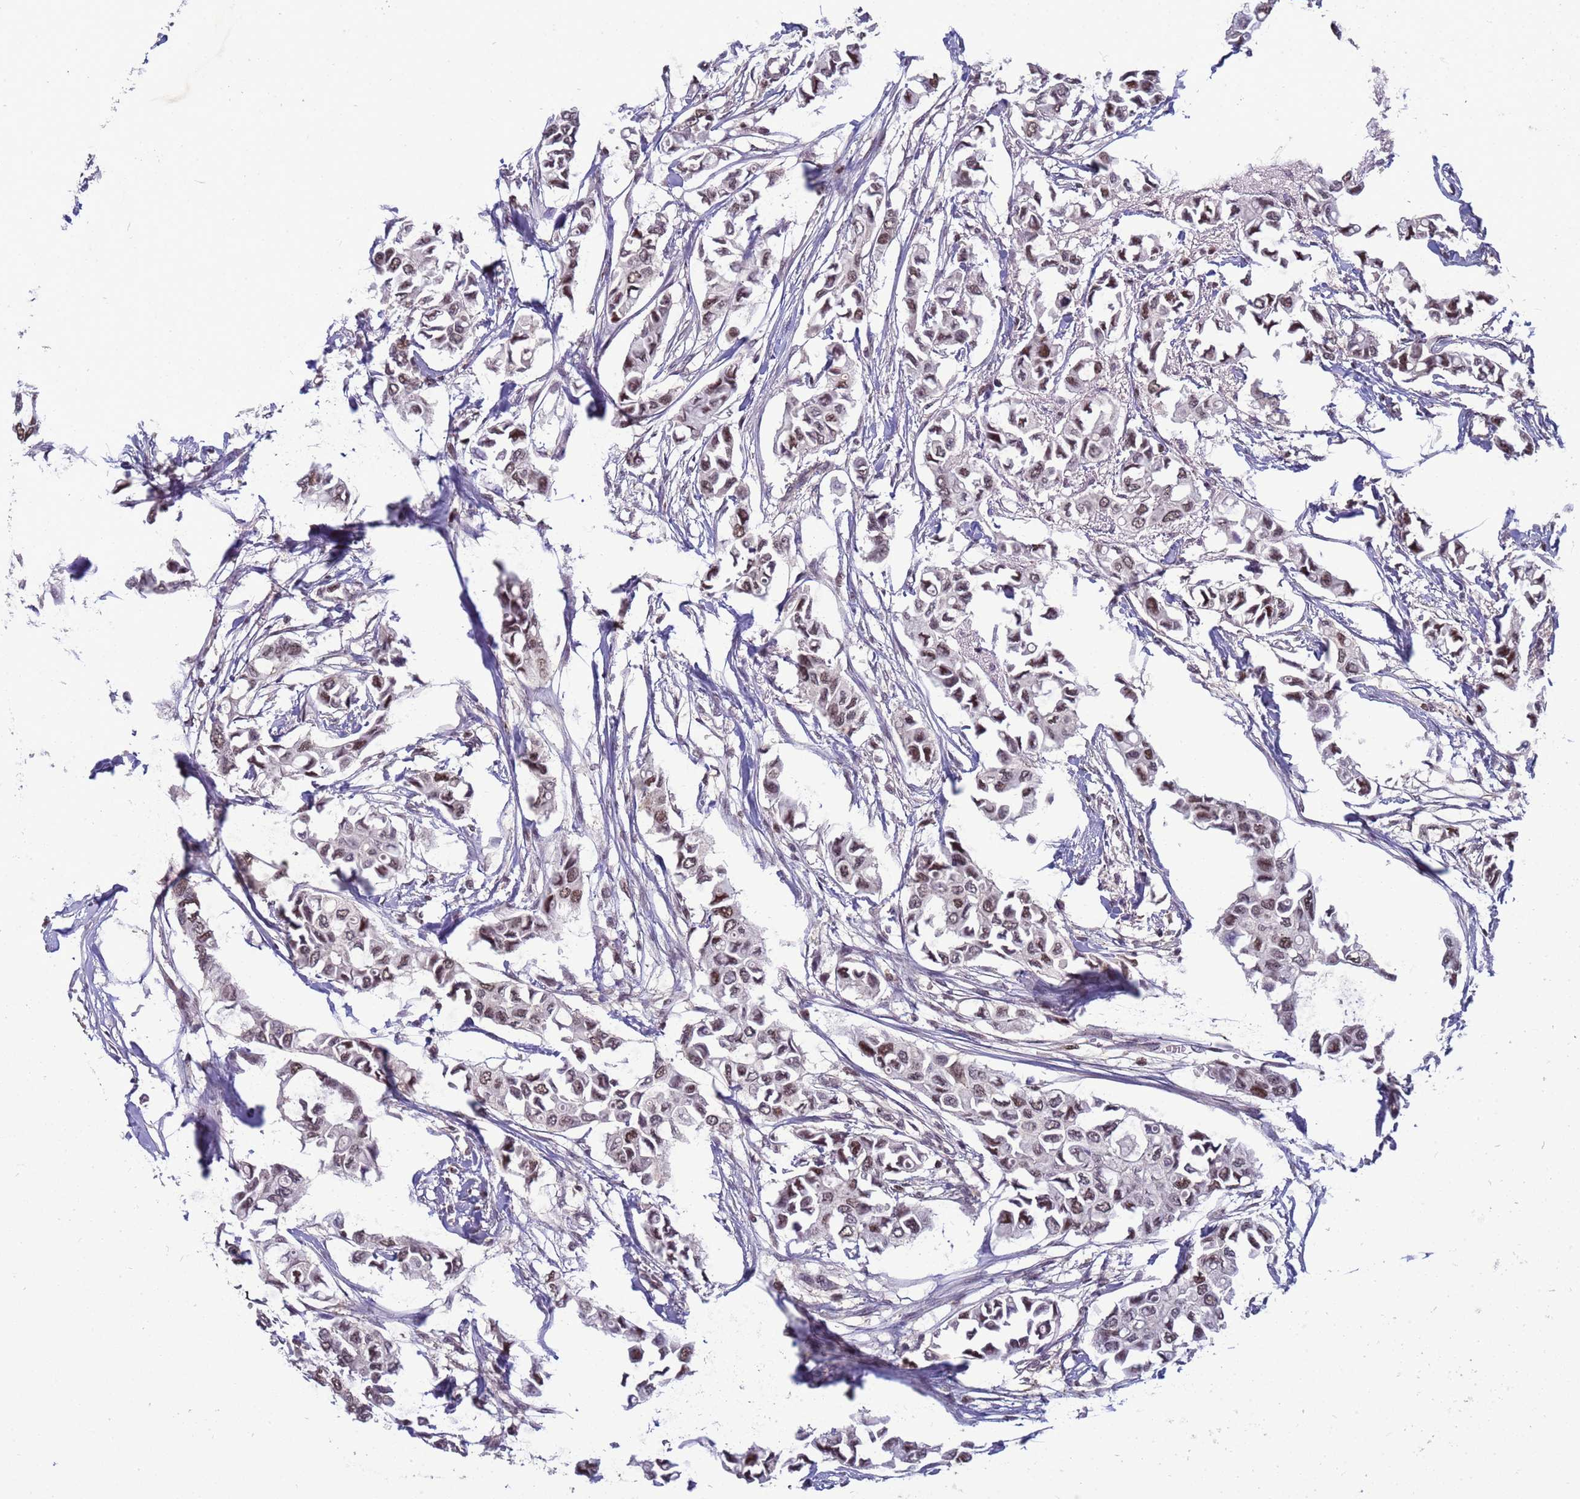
{"staining": {"intensity": "moderate", "quantity": ">75%", "location": "nuclear"}, "tissue": "breast cancer", "cell_type": "Tumor cells", "image_type": "cancer", "snomed": [{"axis": "morphology", "description": "Duct carcinoma"}, {"axis": "topography", "description": "Breast"}], "caption": "Breast cancer was stained to show a protein in brown. There is medium levels of moderate nuclear staining in about >75% of tumor cells.", "gene": "NSL1", "patient": {"sex": "female", "age": 41}}